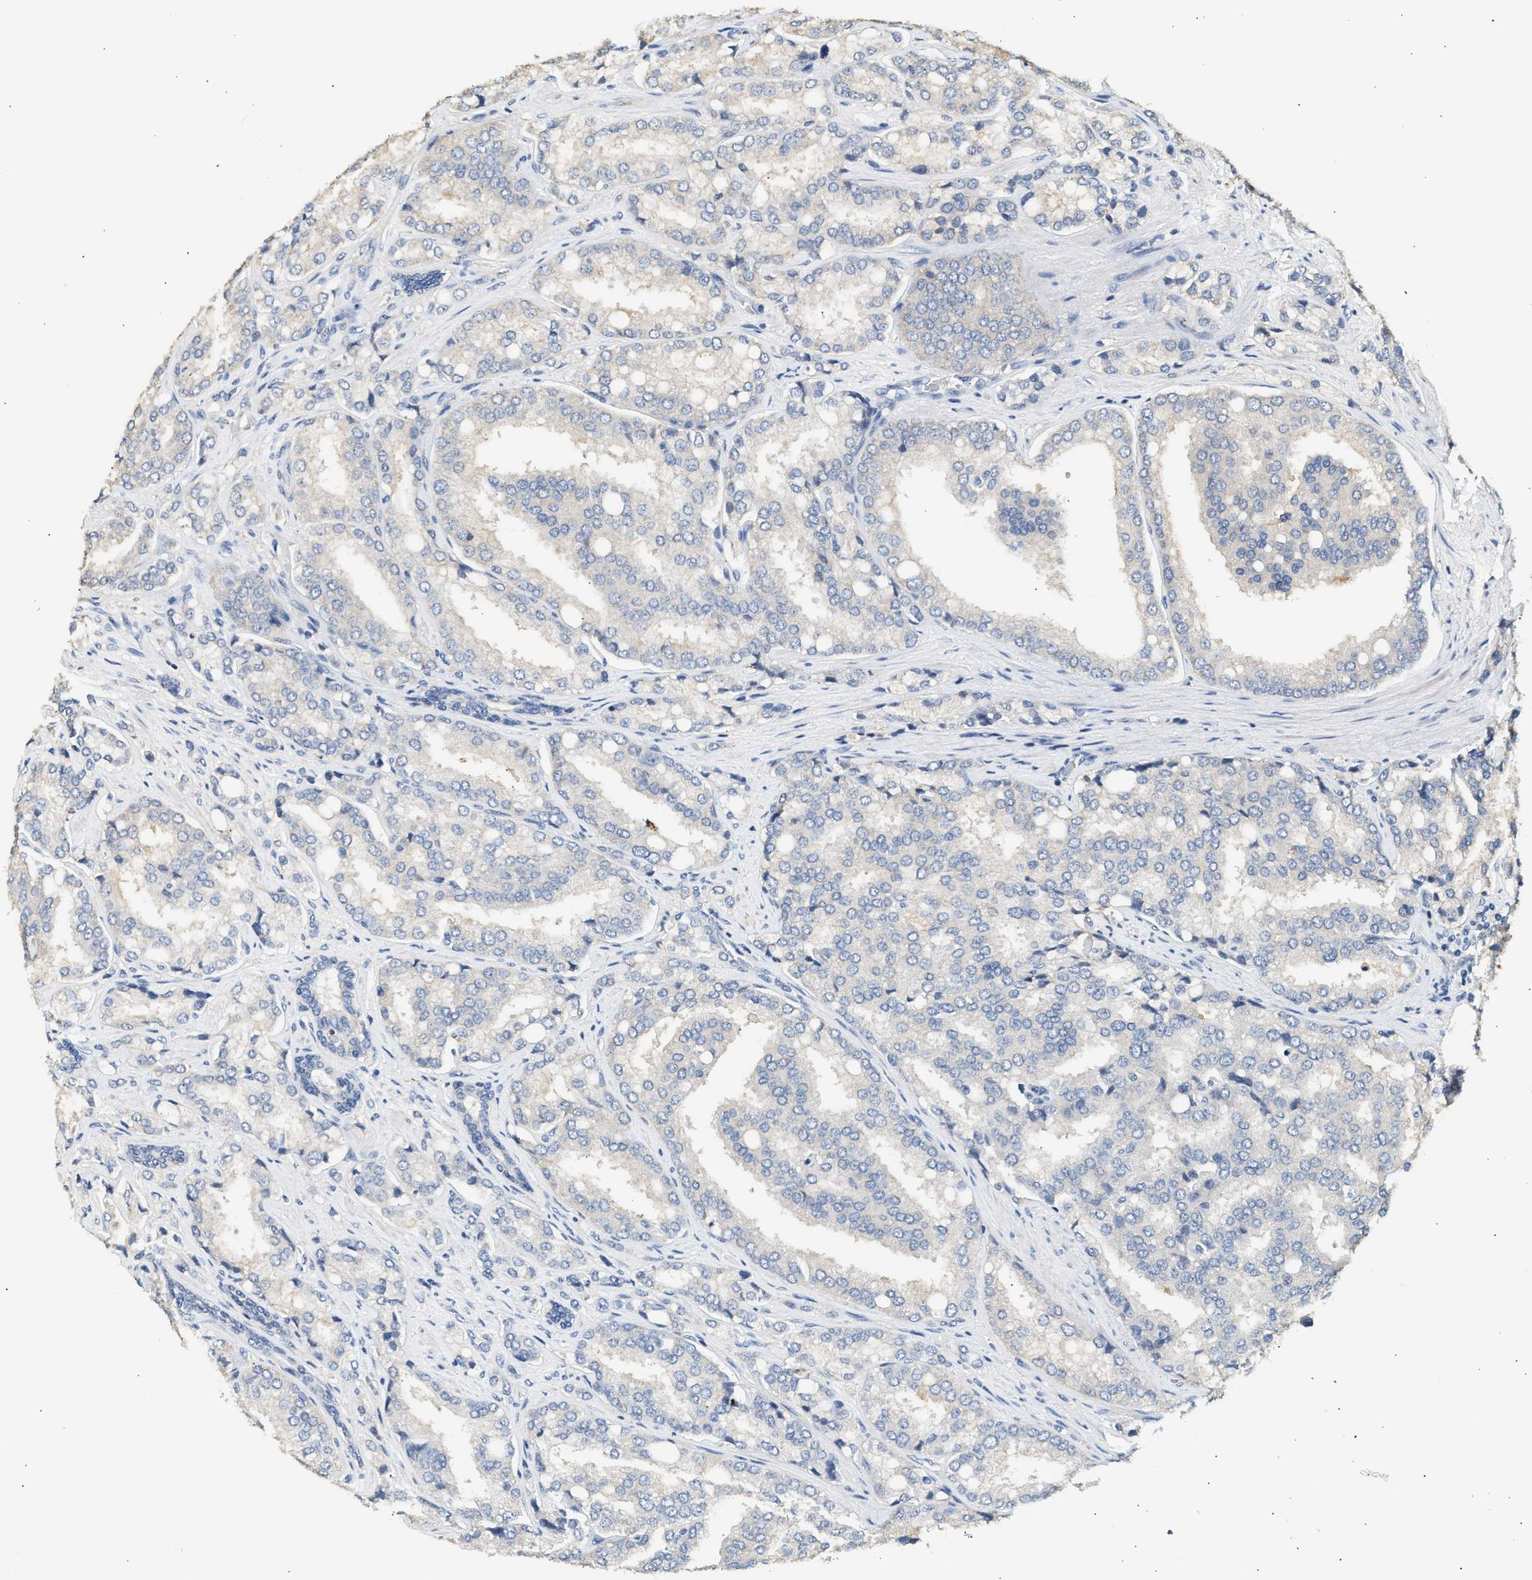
{"staining": {"intensity": "negative", "quantity": "none", "location": "none"}, "tissue": "prostate cancer", "cell_type": "Tumor cells", "image_type": "cancer", "snomed": [{"axis": "morphology", "description": "Adenocarcinoma, High grade"}, {"axis": "topography", "description": "Prostate"}], "caption": "Prostate cancer was stained to show a protein in brown. There is no significant expression in tumor cells.", "gene": "WDR31", "patient": {"sex": "male", "age": 50}}